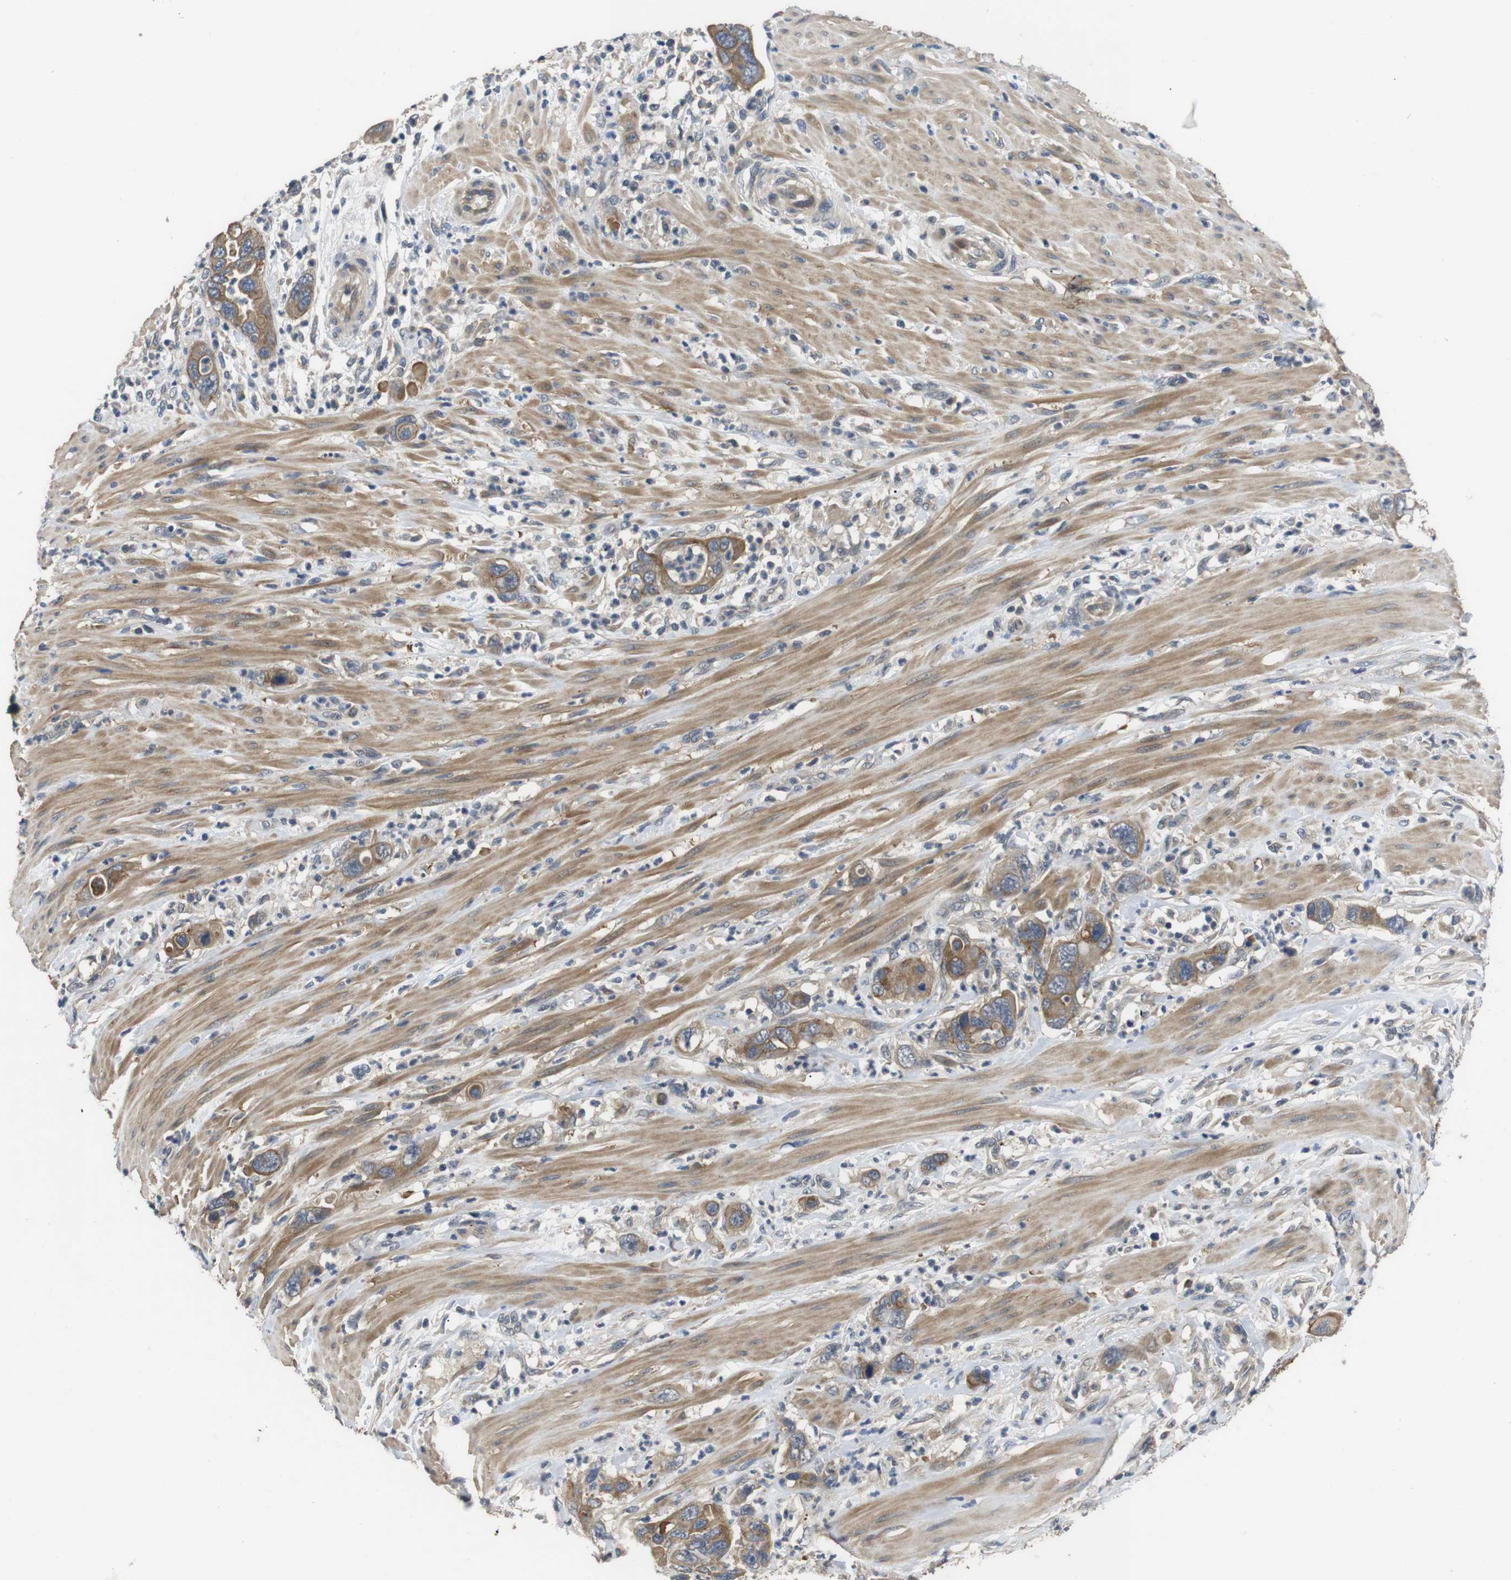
{"staining": {"intensity": "moderate", "quantity": ">75%", "location": "cytoplasmic/membranous"}, "tissue": "pancreatic cancer", "cell_type": "Tumor cells", "image_type": "cancer", "snomed": [{"axis": "morphology", "description": "Adenocarcinoma, NOS"}, {"axis": "topography", "description": "Pancreas"}], "caption": "Protein staining of pancreatic adenocarcinoma tissue reveals moderate cytoplasmic/membranous positivity in approximately >75% of tumor cells.", "gene": "ADGRL3", "patient": {"sex": "female", "age": 71}}